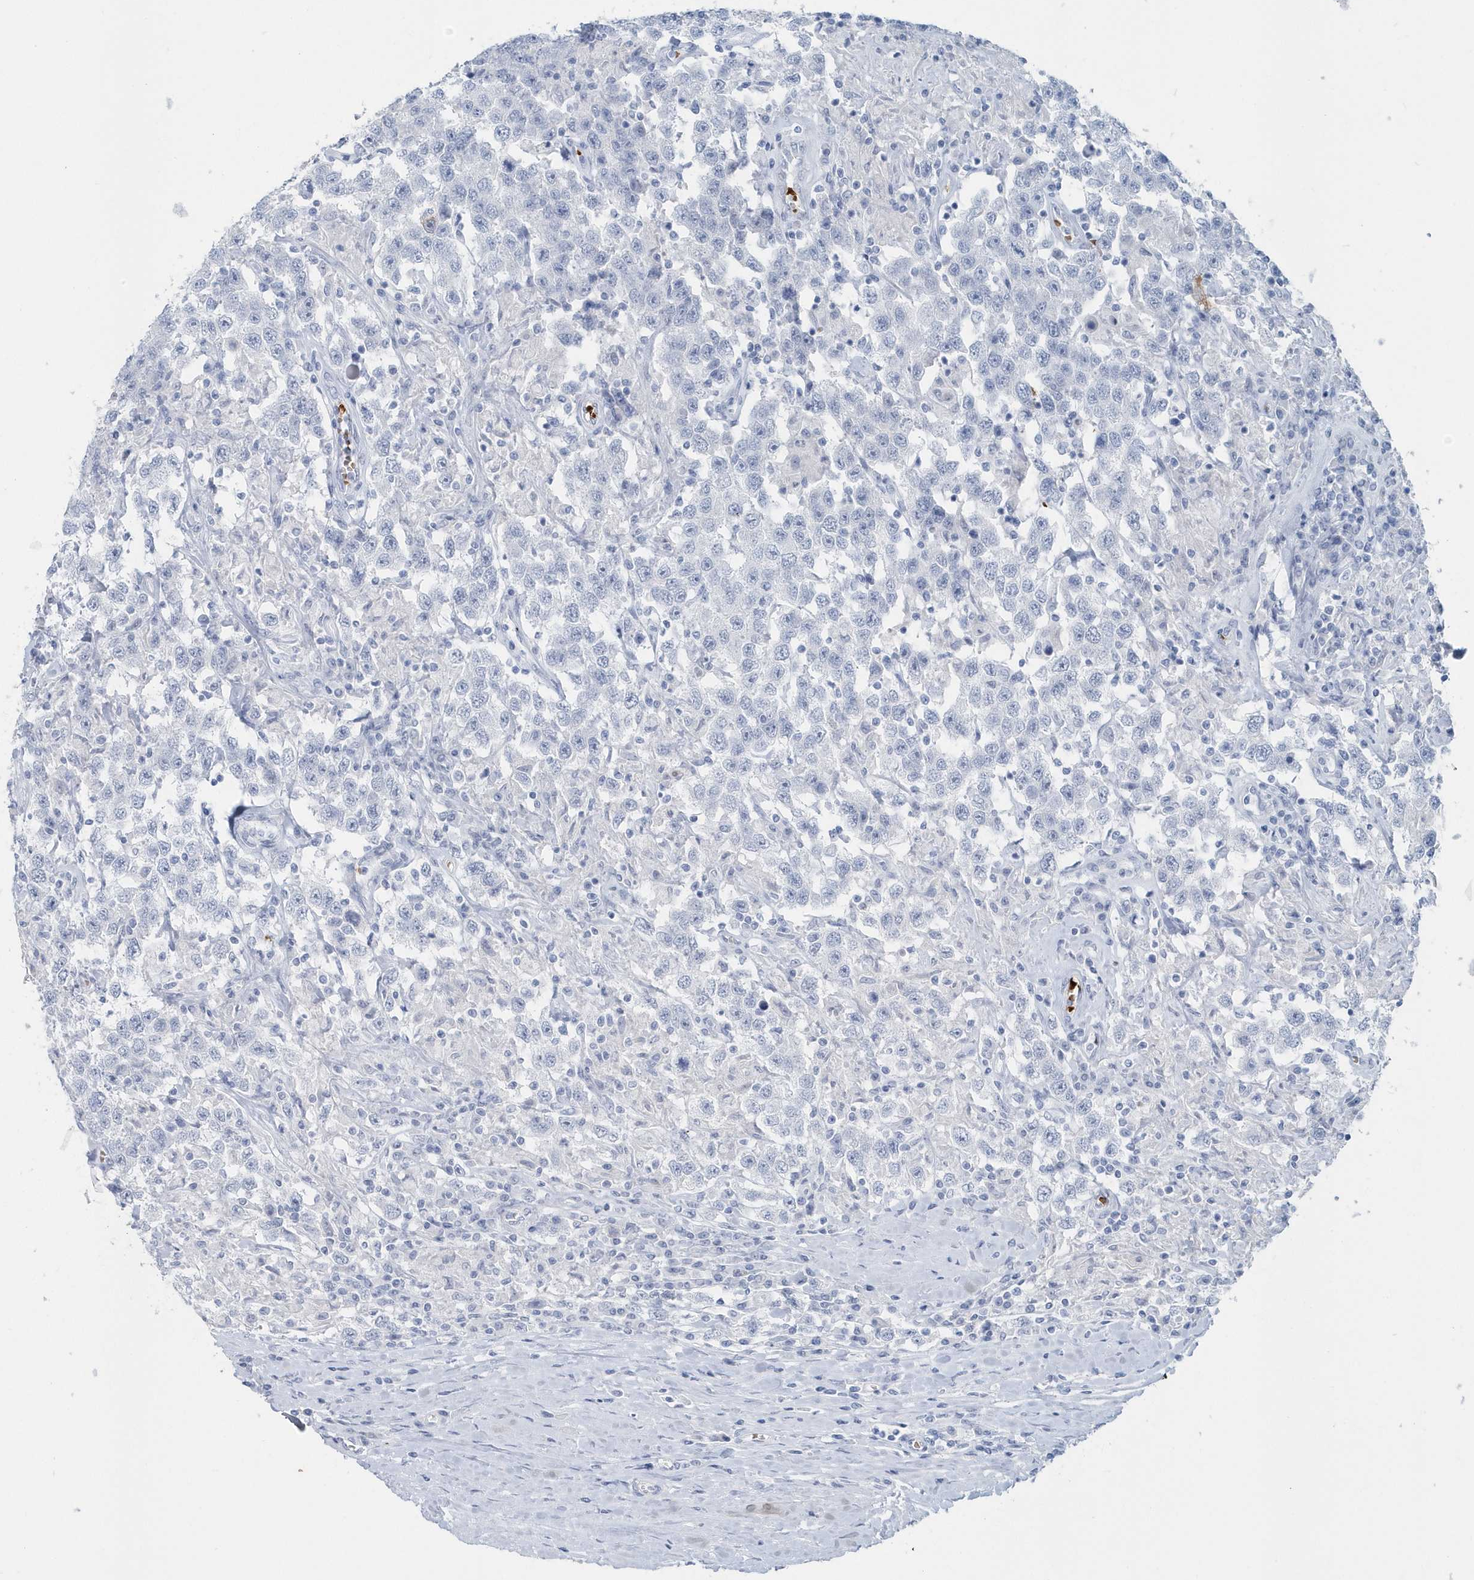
{"staining": {"intensity": "negative", "quantity": "none", "location": "none"}, "tissue": "testis cancer", "cell_type": "Tumor cells", "image_type": "cancer", "snomed": [{"axis": "morphology", "description": "Seminoma, NOS"}, {"axis": "topography", "description": "Testis"}], "caption": "Immunohistochemistry (IHC) photomicrograph of neoplastic tissue: testis cancer stained with DAB (3,3'-diaminobenzidine) demonstrates no significant protein expression in tumor cells.", "gene": "HBA2", "patient": {"sex": "male", "age": 41}}